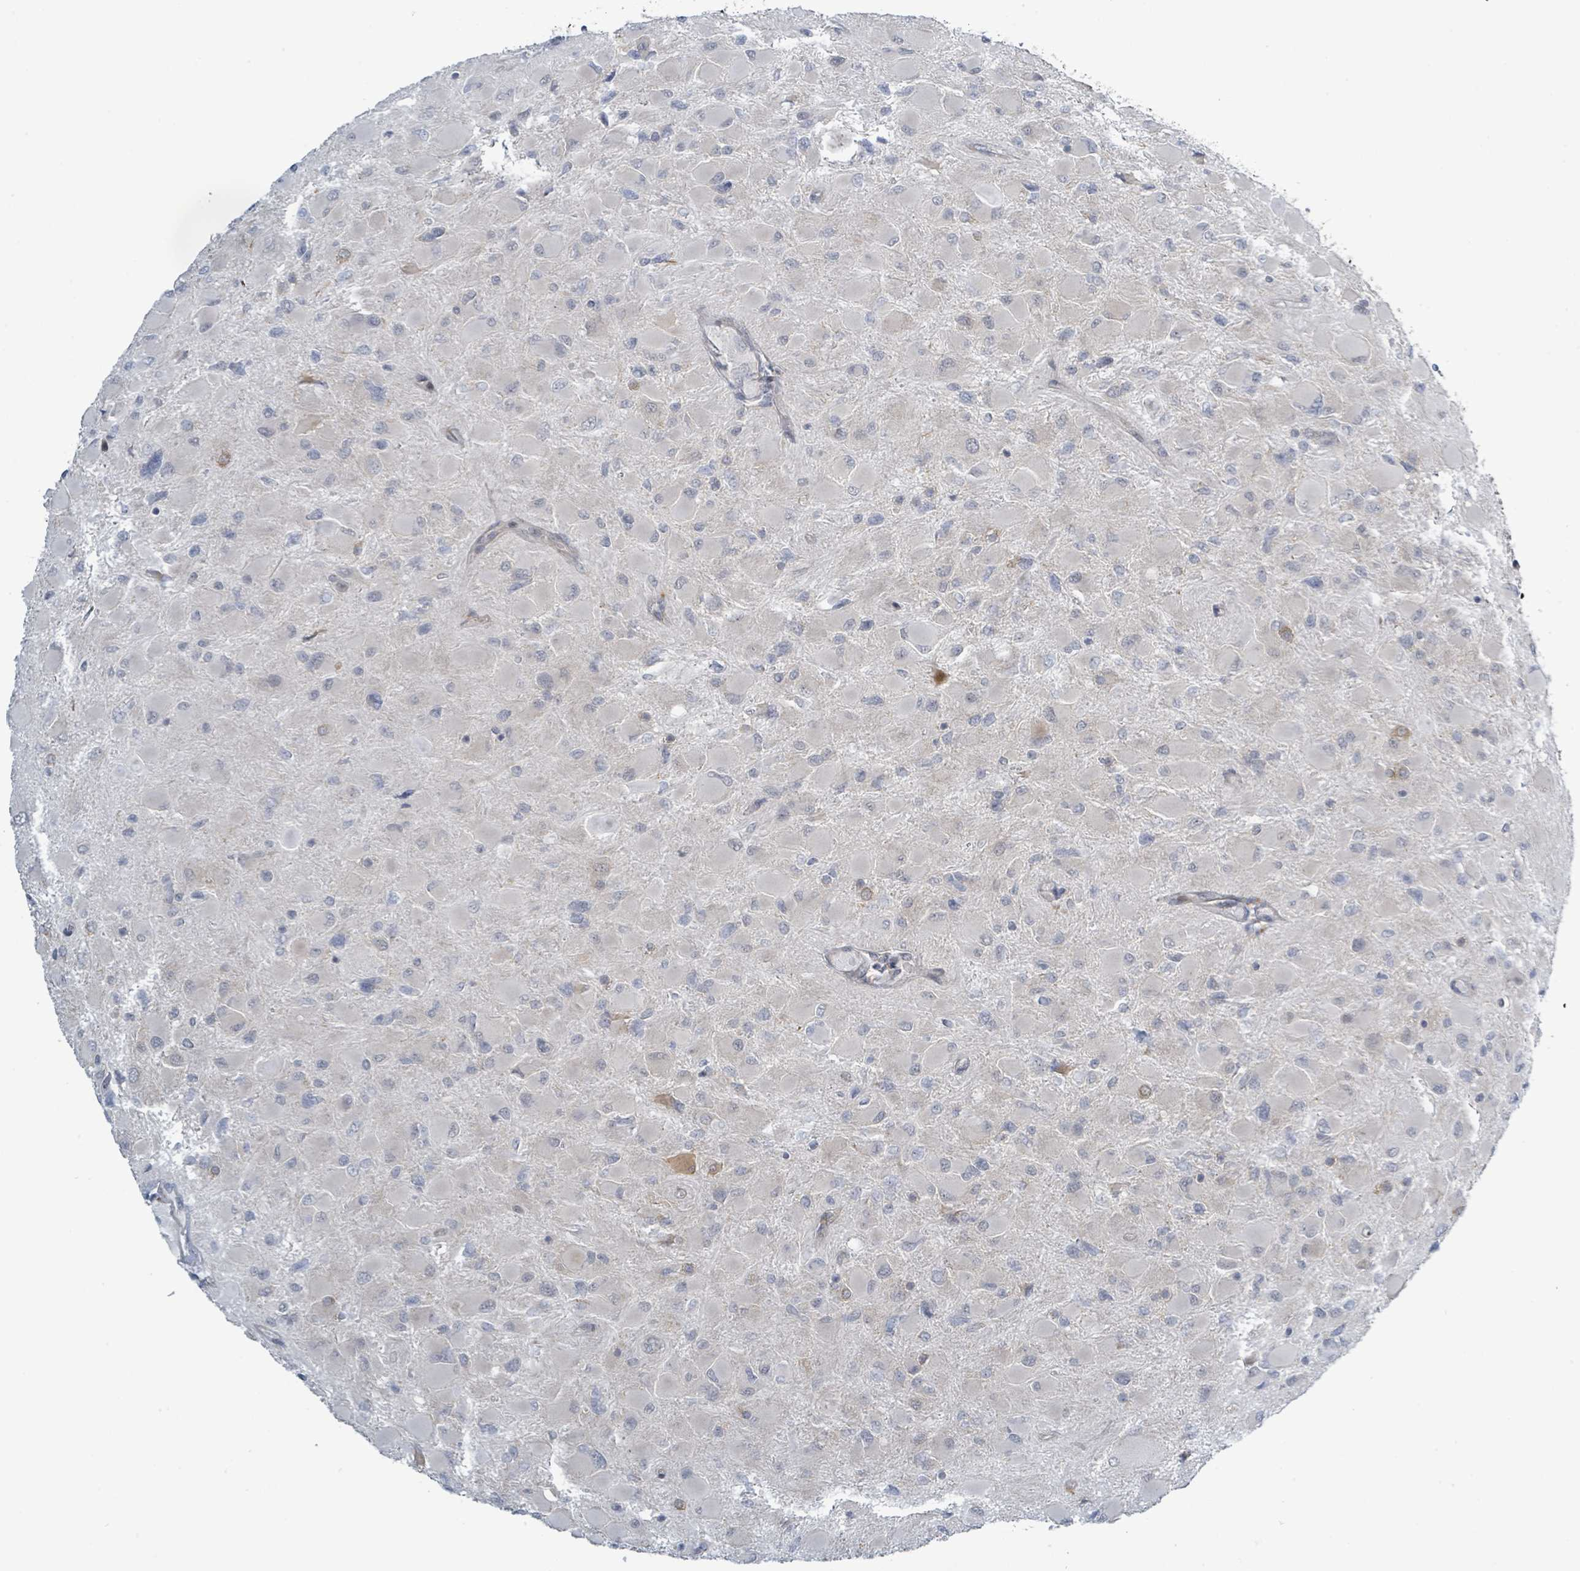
{"staining": {"intensity": "negative", "quantity": "none", "location": "none"}, "tissue": "glioma", "cell_type": "Tumor cells", "image_type": "cancer", "snomed": [{"axis": "morphology", "description": "Glioma, malignant, High grade"}, {"axis": "topography", "description": "Cerebral cortex"}], "caption": "Human glioma stained for a protein using immunohistochemistry (IHC) displays no expression in tumor cells.", "gene": "RPL32", "patient": {"sex": "female", "age": 36}}